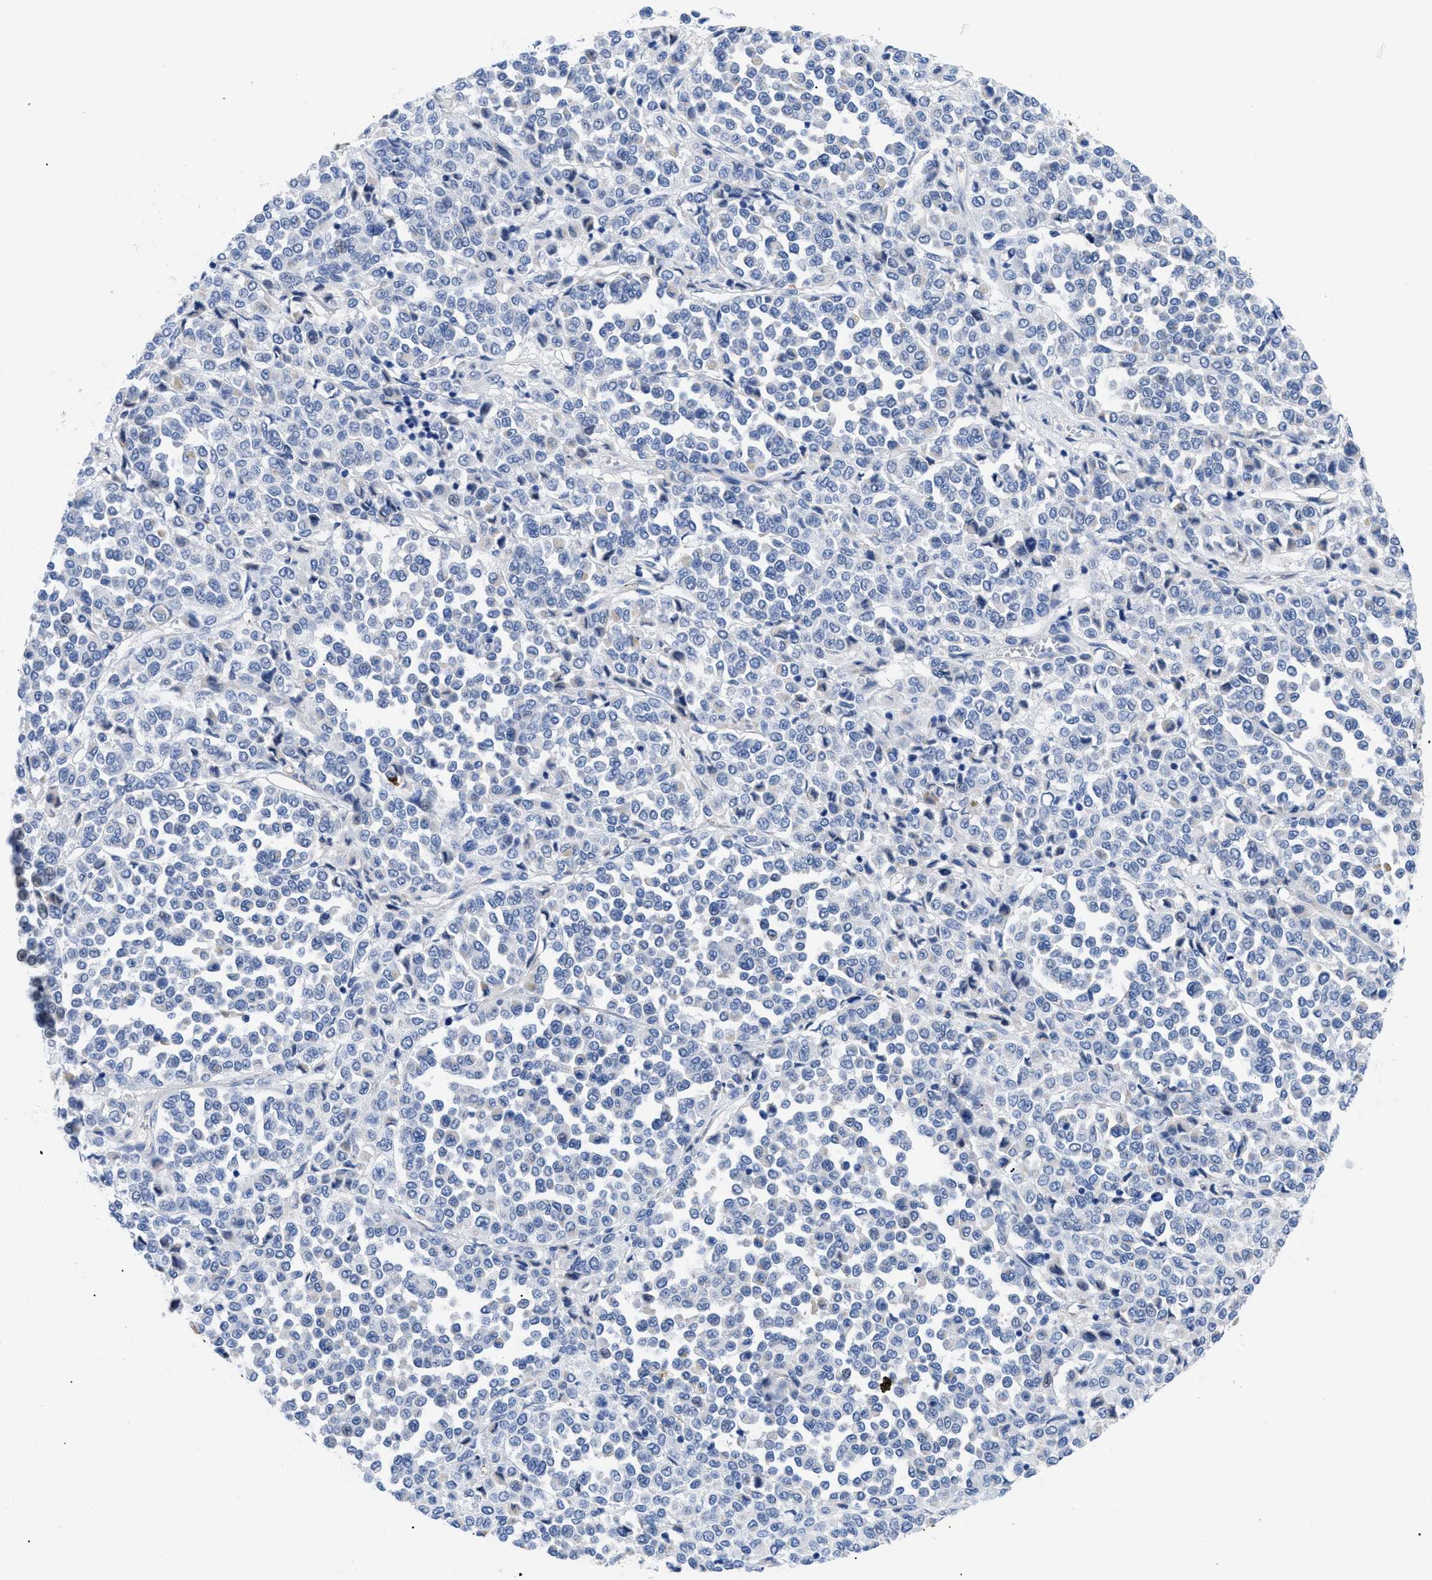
{"staining": {"intensity": "negative", "quantity": "none", "location": "none"}, "tissue": "melanoma", "cell_type": "Tumor cells", "image_type": "cancer", "snomed": [{"axis": "morphology", "description": "Malignant melanoma, Metastatic site"}, {"axis": "topography", "description": "Pancreas"}], "caption": "A micrograph of malignant melanoma (metastatic site) stained for a protein demonstrates no brown staining in tumor cells.", "gene": "TMEM68", "patient": {"sex": "female", "age": 30}}